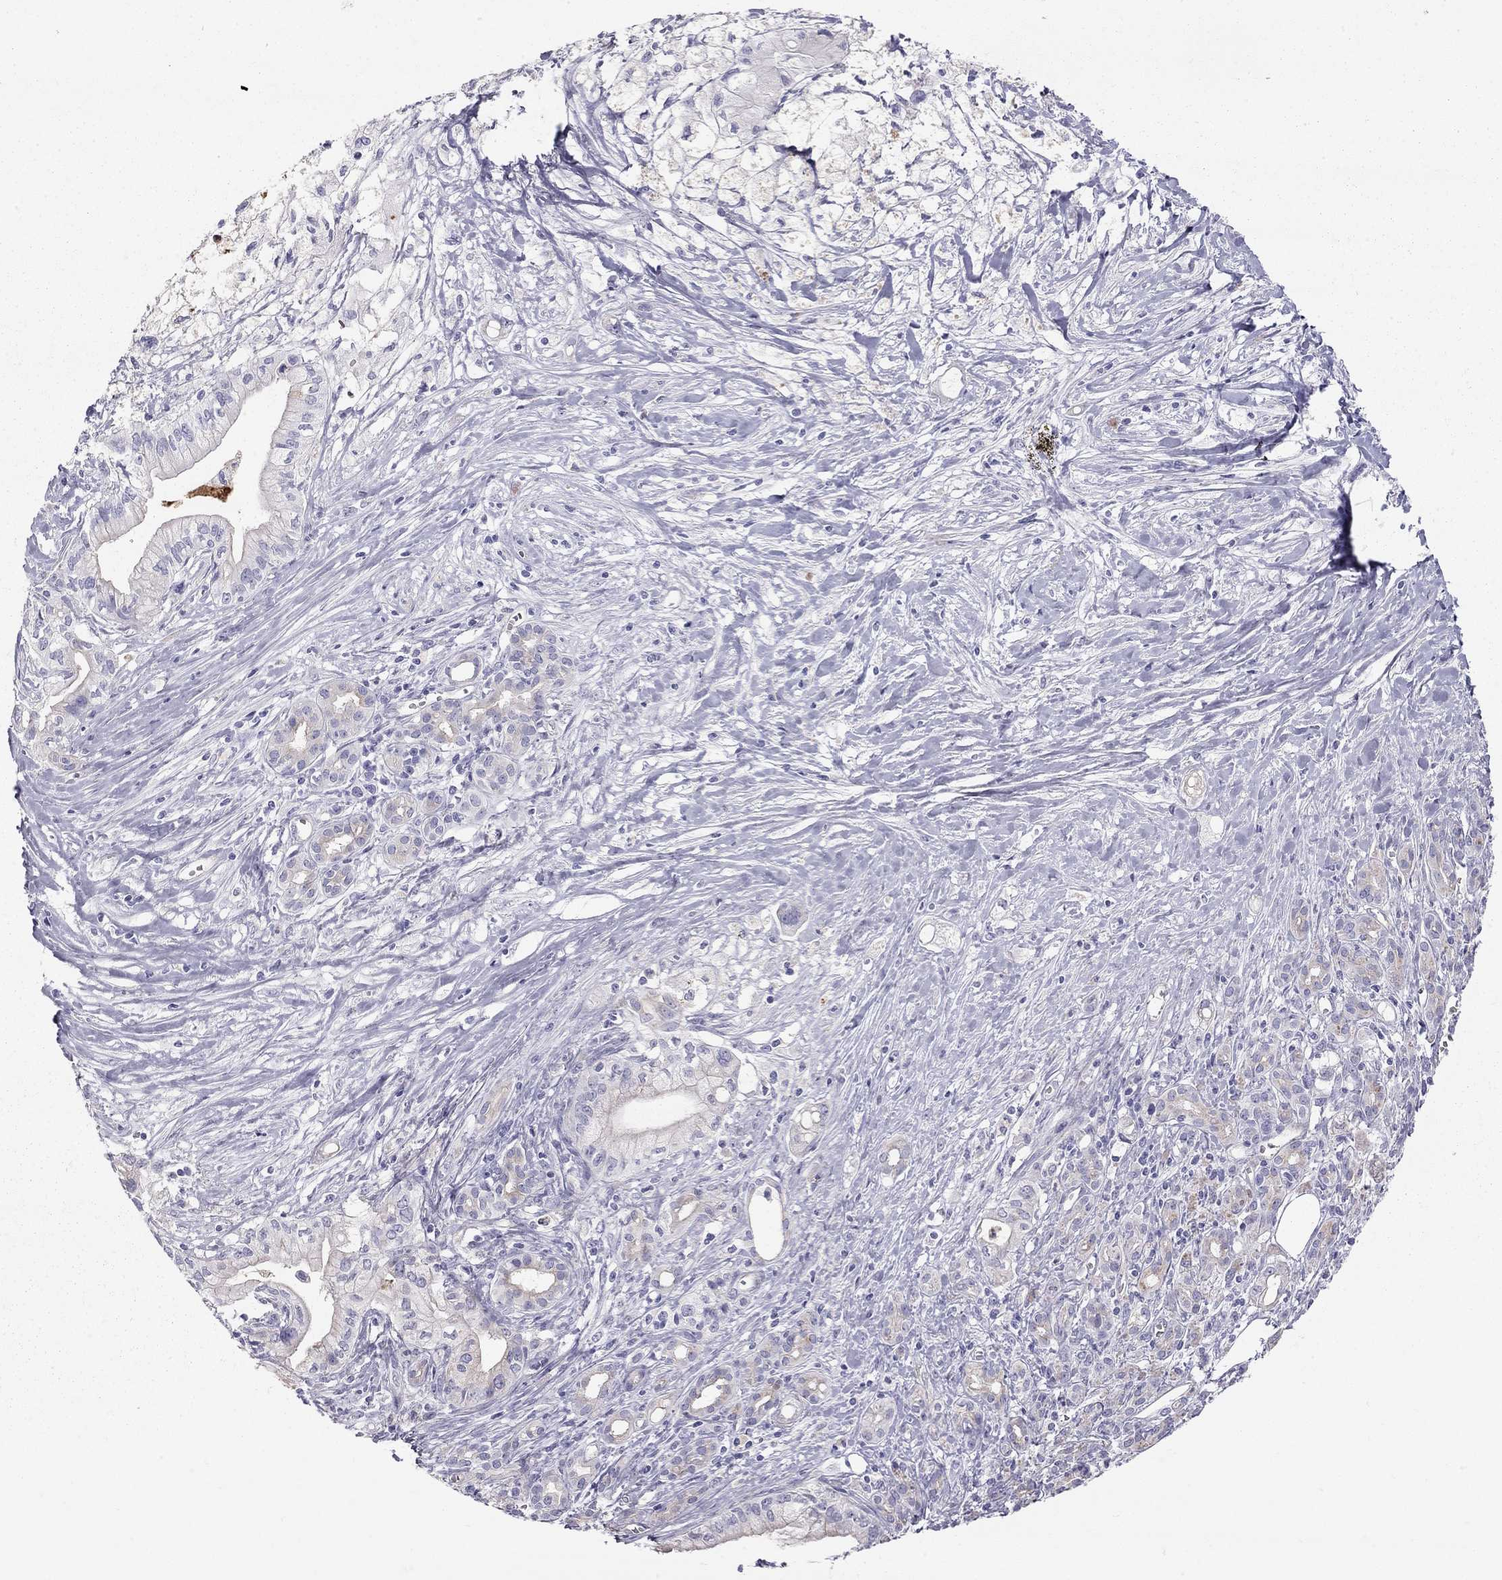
{"staining": {"intensity": "weak", "quantity": "<25%", "location": "cytoplasmic/membranous"}, "tissue": "pancreatic cancer", "cell_type": "Tumor cells", "image_type": "cancer", "snomed": [{"axis": "morphology", "description": "Adenocarcinoma, NOS"}, {"axis": "topography", "description": "Pancreas"}], "caption": "A histopathology image of adenocarcinoma (pancreatic) stained for a protein shows no brown staining in tumor cells. Nuclei are stained in blue.", "gene": "TDRD6", "patient": {"sex": "male", "age": 71}}